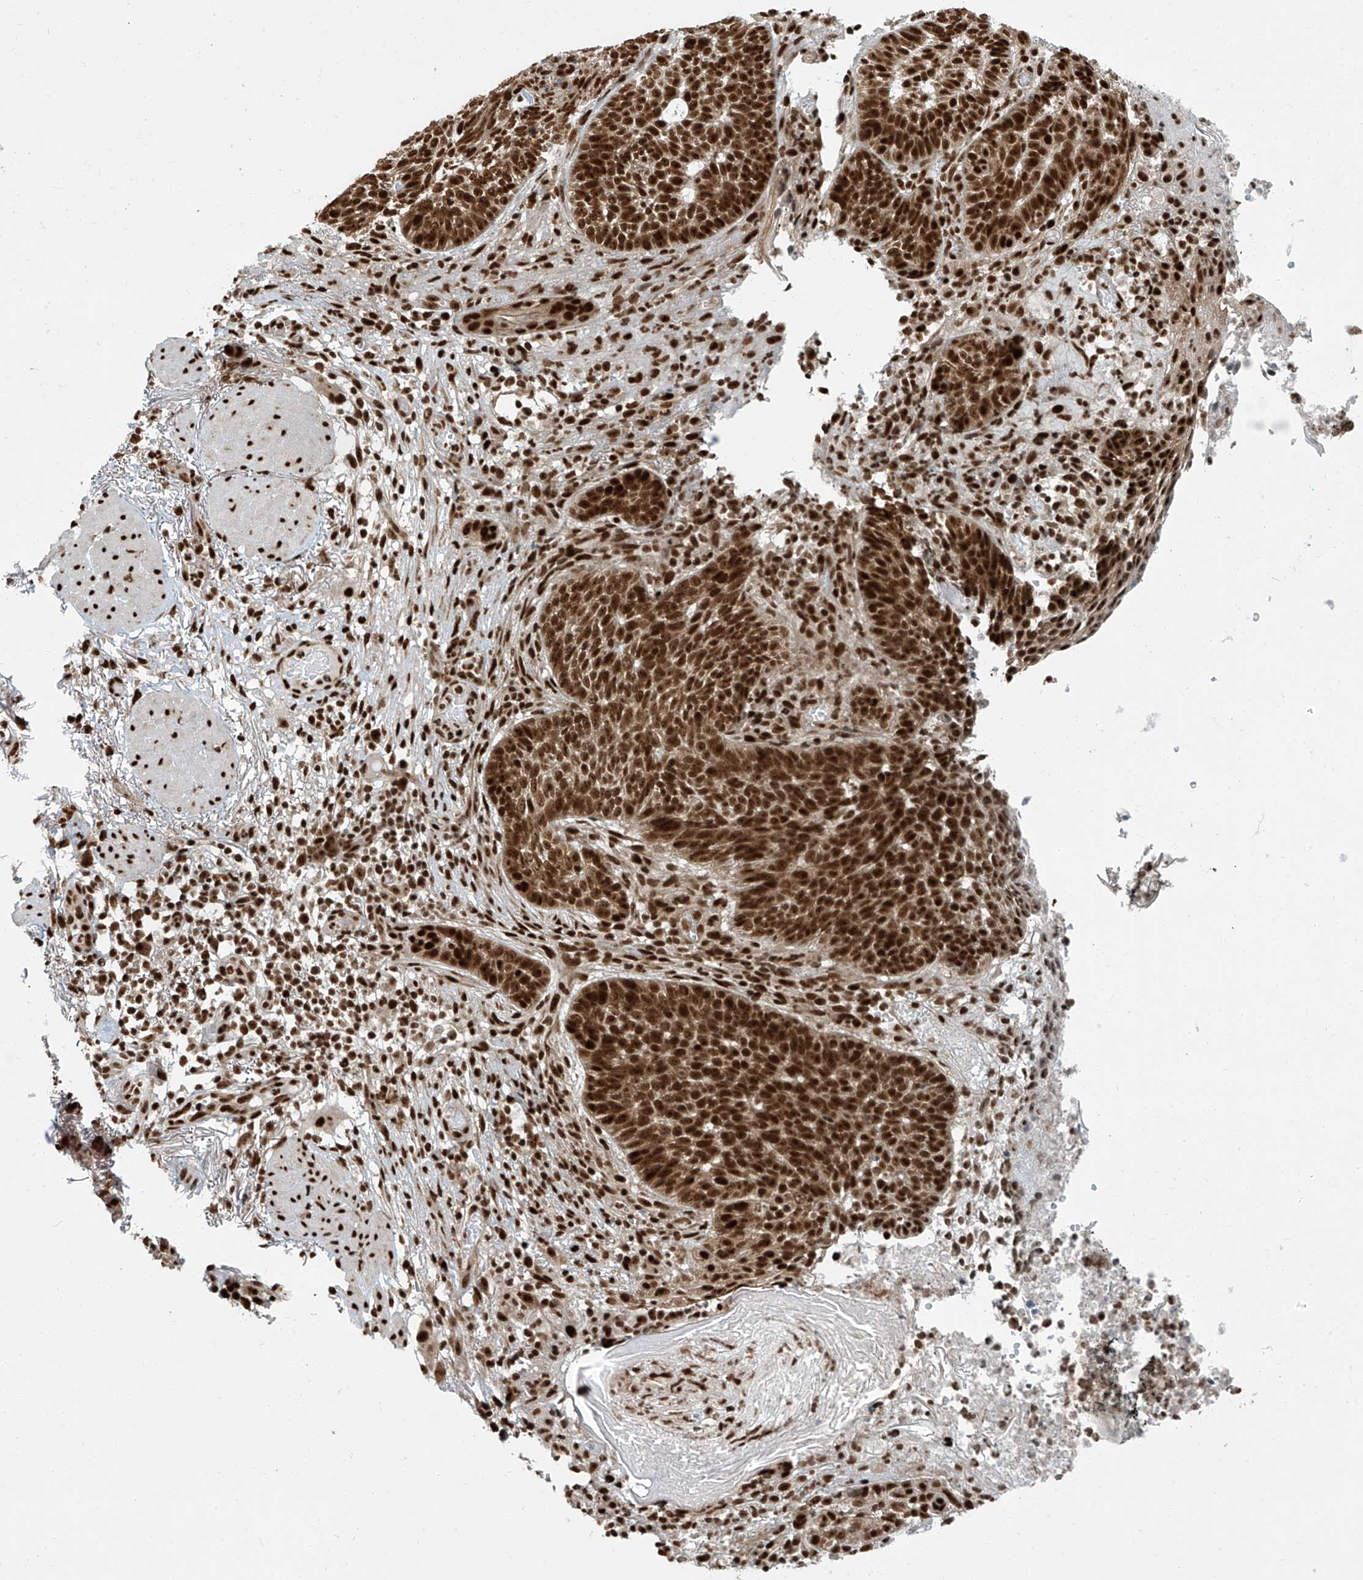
{"staining": {"intensity": "strong", "quantity": ">75%", "location": "nuclear"}, "tissue": "skin cancer", "cell_type": "Tumor cells", "image_type": "cancer", "snomed": [{"axis": "morphology", "description": "Normal tissue, NOS"}, {"axis": "morphology", "description": "Basal cell carcinoma"}, {"axis": "topography", "description": "Skin"}], "caption": "IHC (DAB) staining of skin basal cell carcinoma displays strong nuclear protein positivity in approximately >75% of tumor cells.", "gene": "FAM193B", "patient": {"sex": "male", "age": 64}}